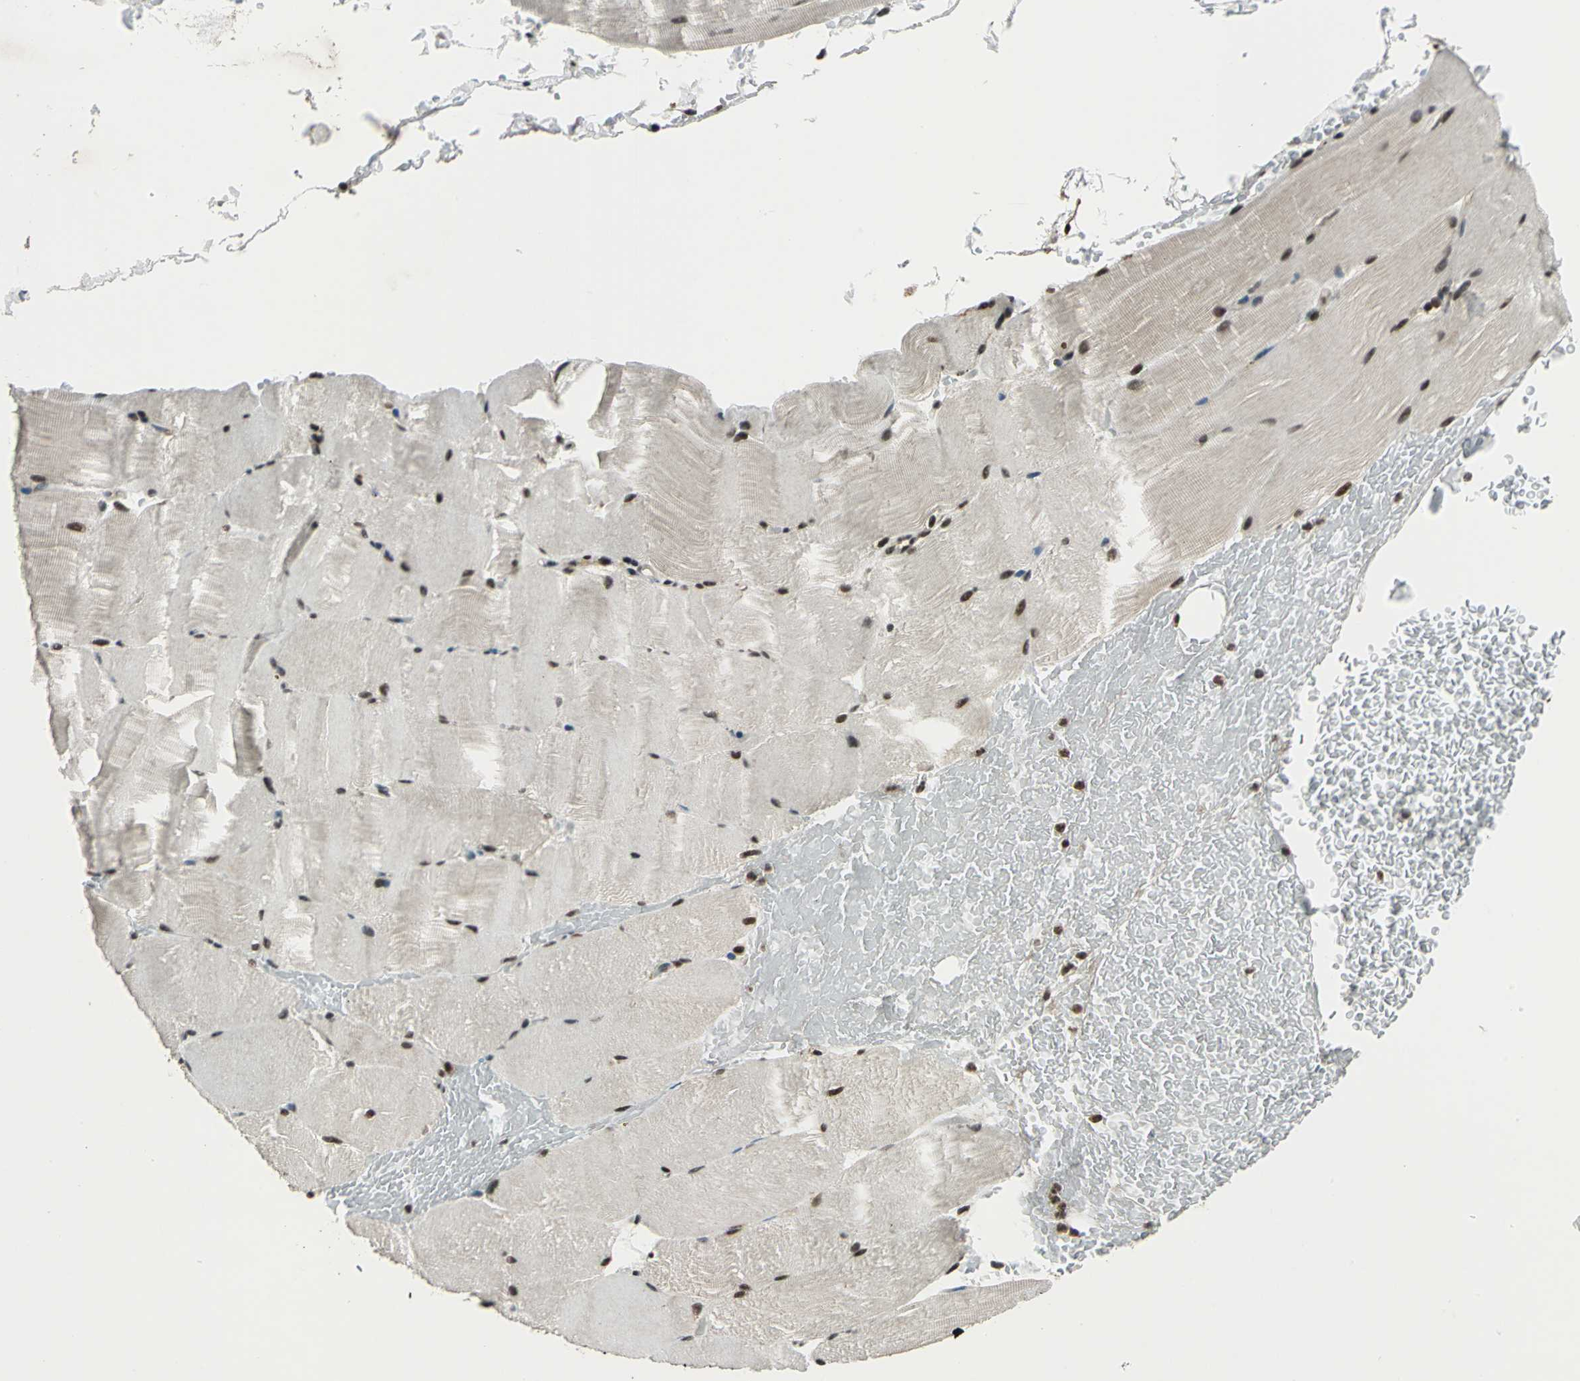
{"staining": {"intensity": "moderate", "quantity": "25%-75%", "location": "nuclear"}, "tissue": "skeletal muscle", "cell_type": "Myocytes", "image_type": "normal", "snomed": [{"axis": "morphology", "description": "Normal tissue, NOS"}, {"axis": "topography", "description": "Skeletal muscle"}, {"axis": "topography", "description": "Parathyroid gland"}], "caption": "Unremarkable skeletal muscle reveals moderate nuclear expression in about 25%-75% of myocytes, visualized by immunohistochemistry.", "gene": "NR2C2", "patient": {"sex": "female", "age": 37}}